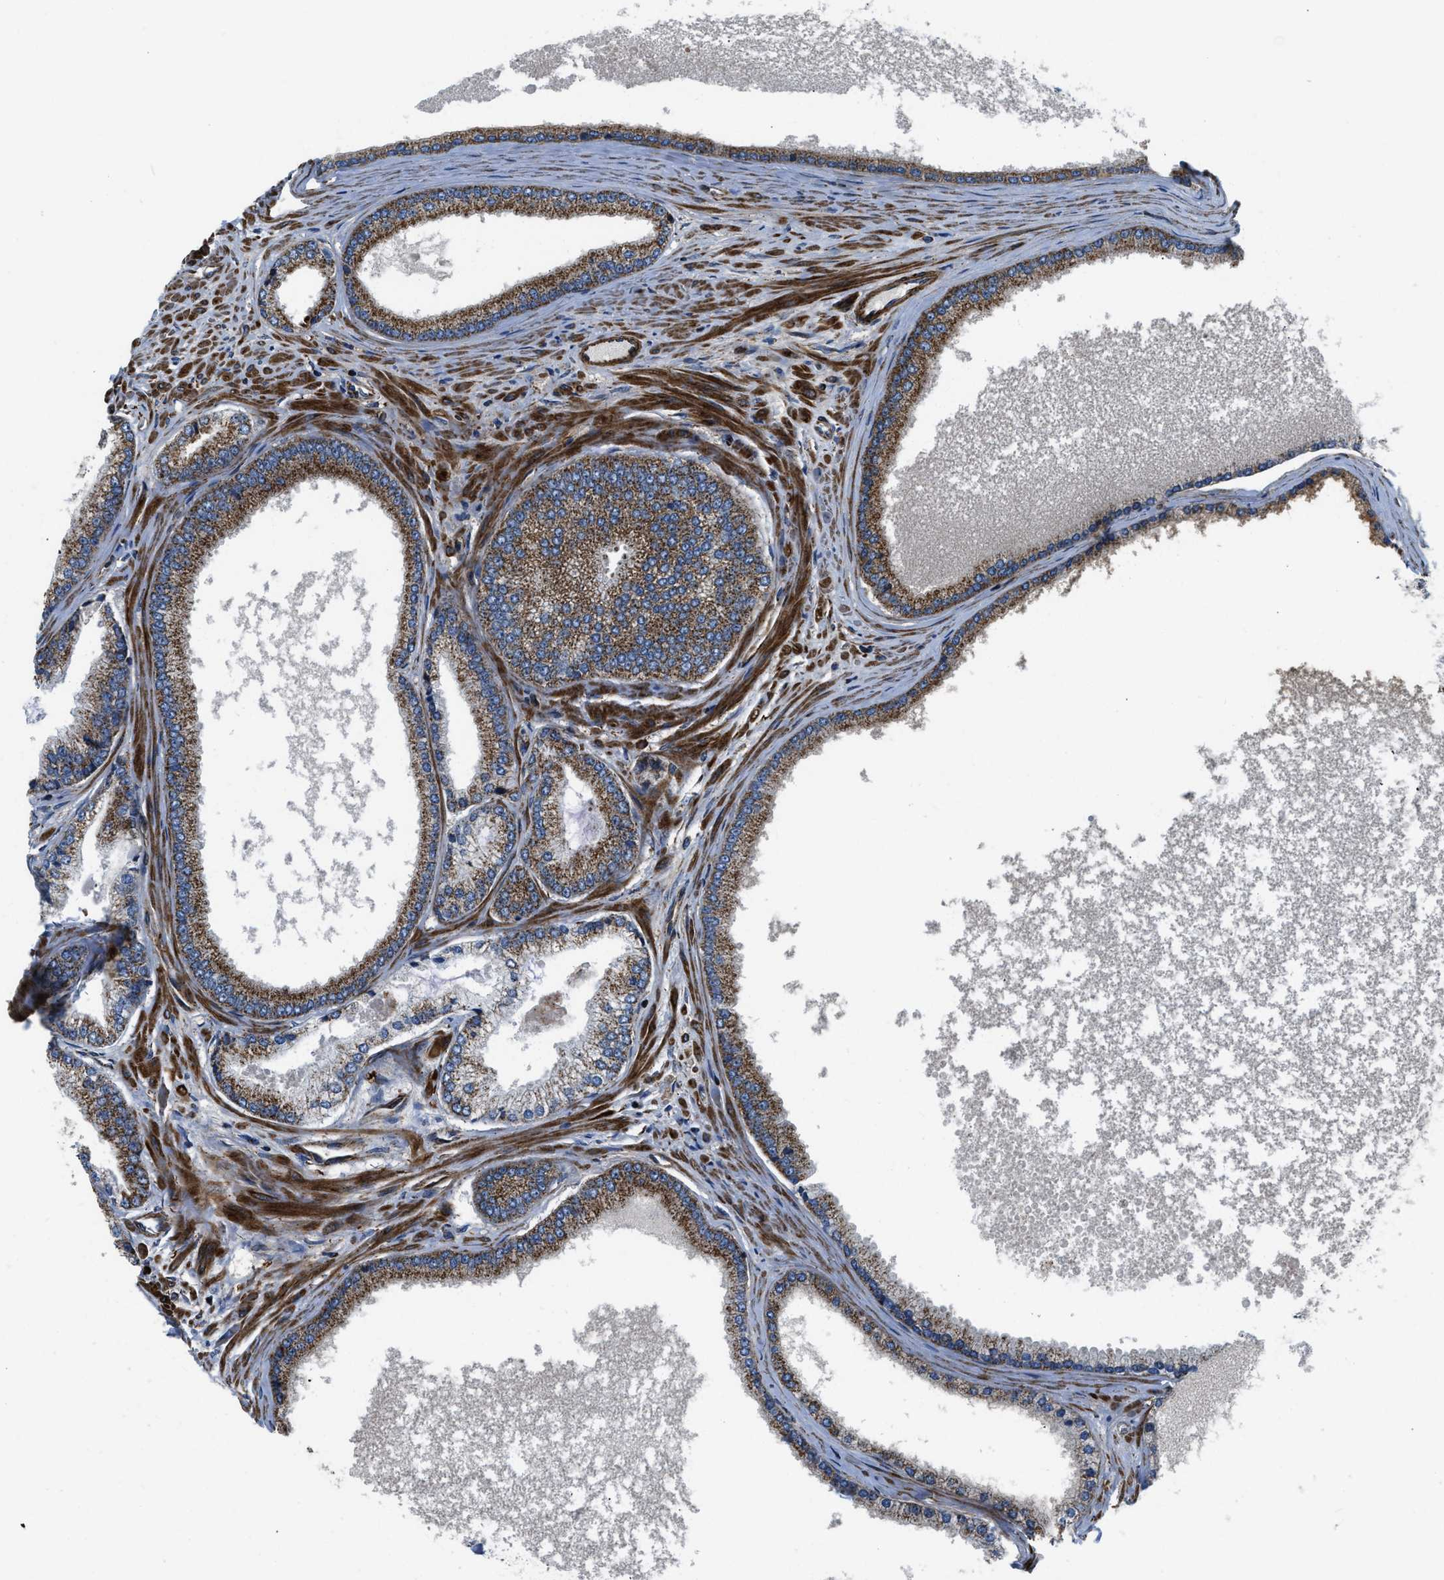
{"staining": {"intensity": "moderate", "quantity": ">75%", "location": "cytoplasmic/membranous"}, "tissue": "prostate cancer", "cell_type": "Tumor cells", "image_type": "cancer", "snomed": [{"axis": "morphology", "description": "Adenocarcinoma, High grade"}, {"axis": "topography", "description": "Prostate"}], "caption": "The micrograph reveals staining of prostate cancer, revealing moderate cytoplasmic/membranous protein expression (brown color) within tumor cells. The protein is shown in brown color, while the nuclei are stained blue.", "gene": "GSDME", "patient": {"sex": "male", "age": 61}}